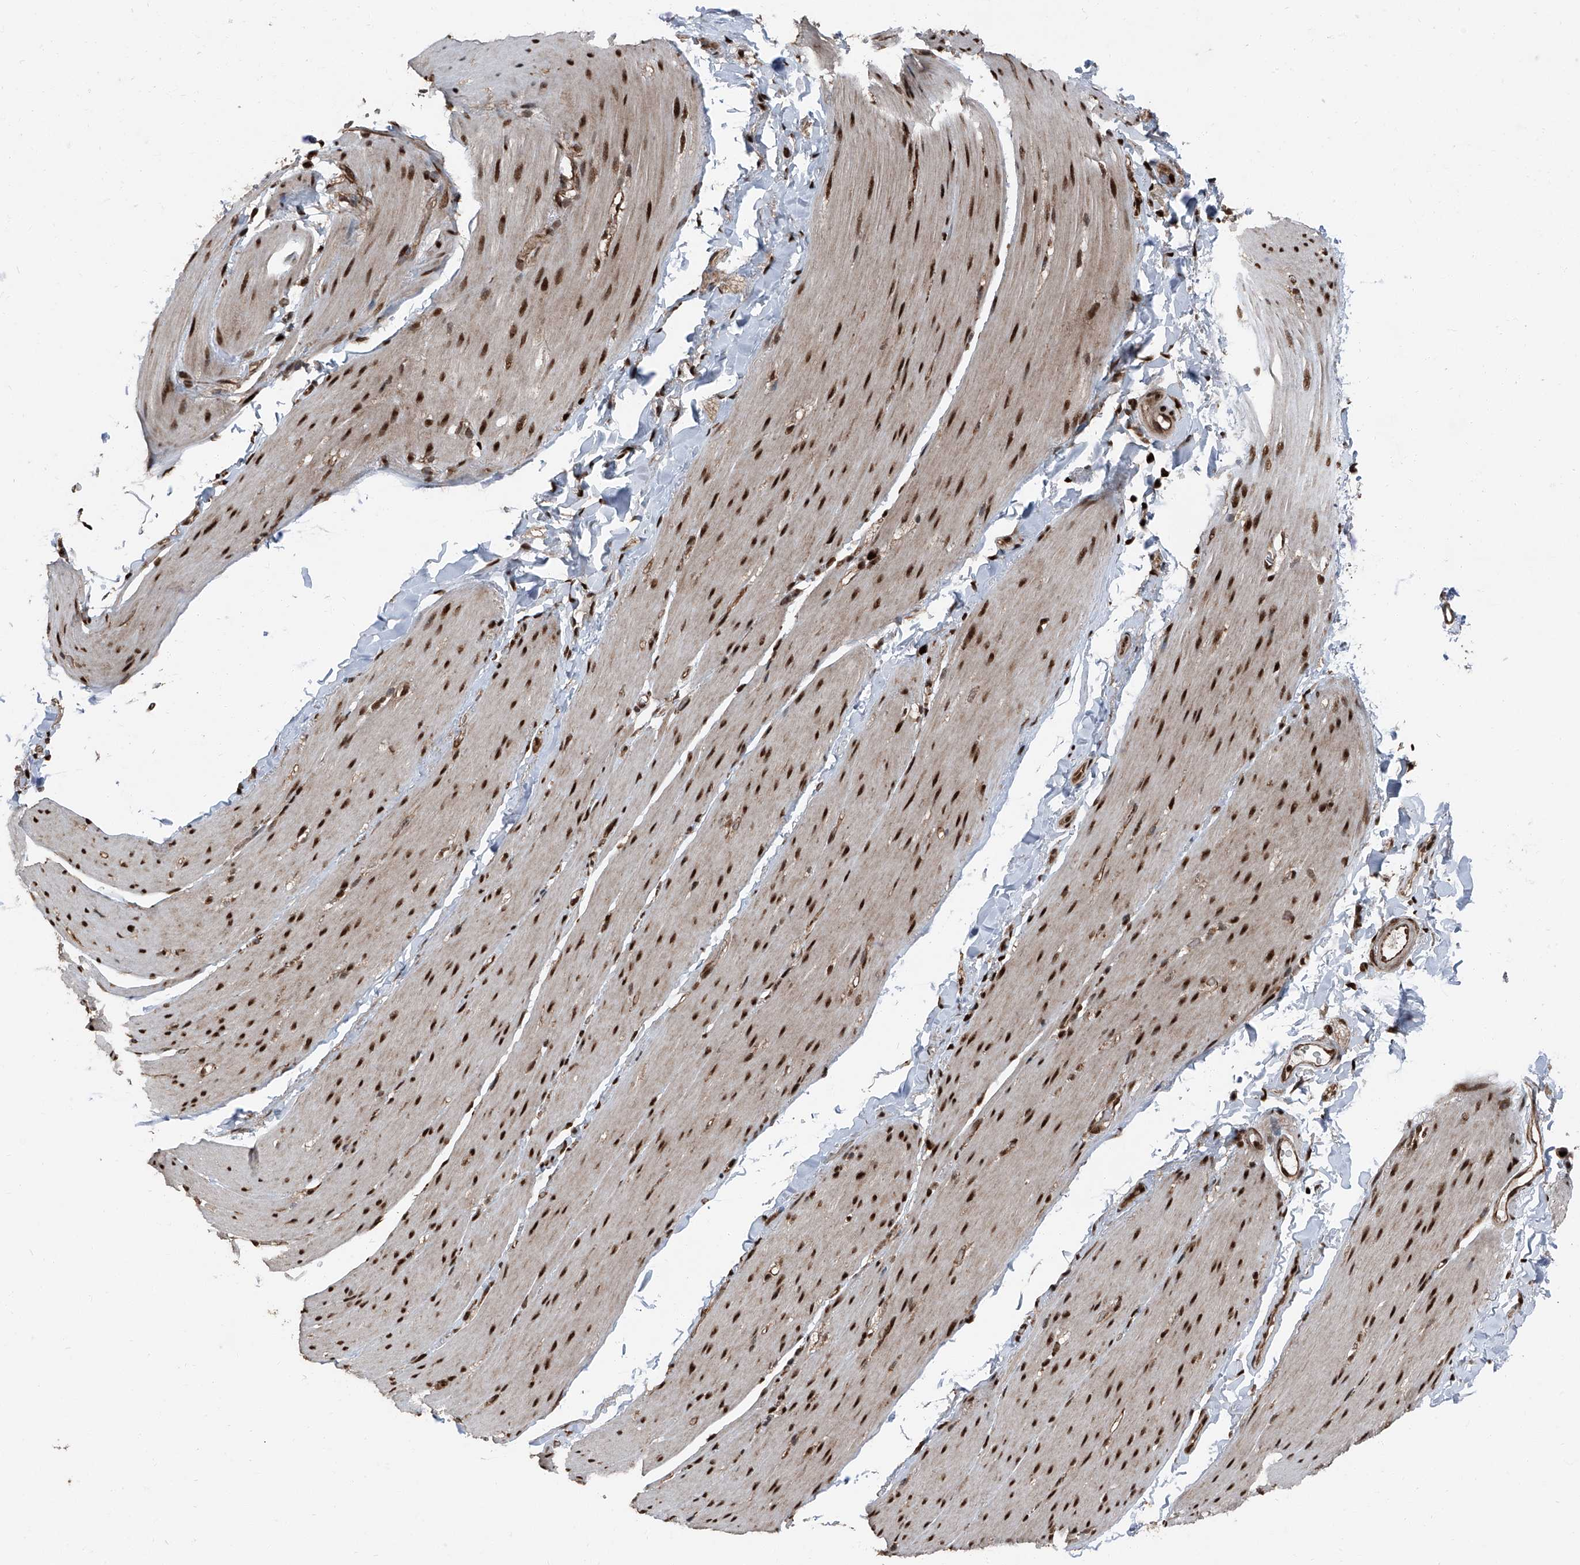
{"staining": {"intensity": "strong", "quantity": ">75%", "location": "nuclear"}, "tissue": "smooth muscle", "cell_type": "Smooth muscle cells", "image_type": "normal", "snomed": [{"axis": "morphology", "description": "Normal tissue, NOS"}, {"axis": "topography", "description": "Smooth muscle"}, {"axis": "topography", "description": "Small intestine"}], "caption": "Immunohistochemistry (IHC) of benign smooth muscle displays high levels of strong nuclear expression in about >75% of smooth muscle cells. The staining was performed using DAB (3,3'-diaminobenzidine), with brown indicating positive protein expression. Nuclei are stained blue with hematoxylin.", "gene": "FKBP5", "patient": {"sex": "female", "age": 84}}